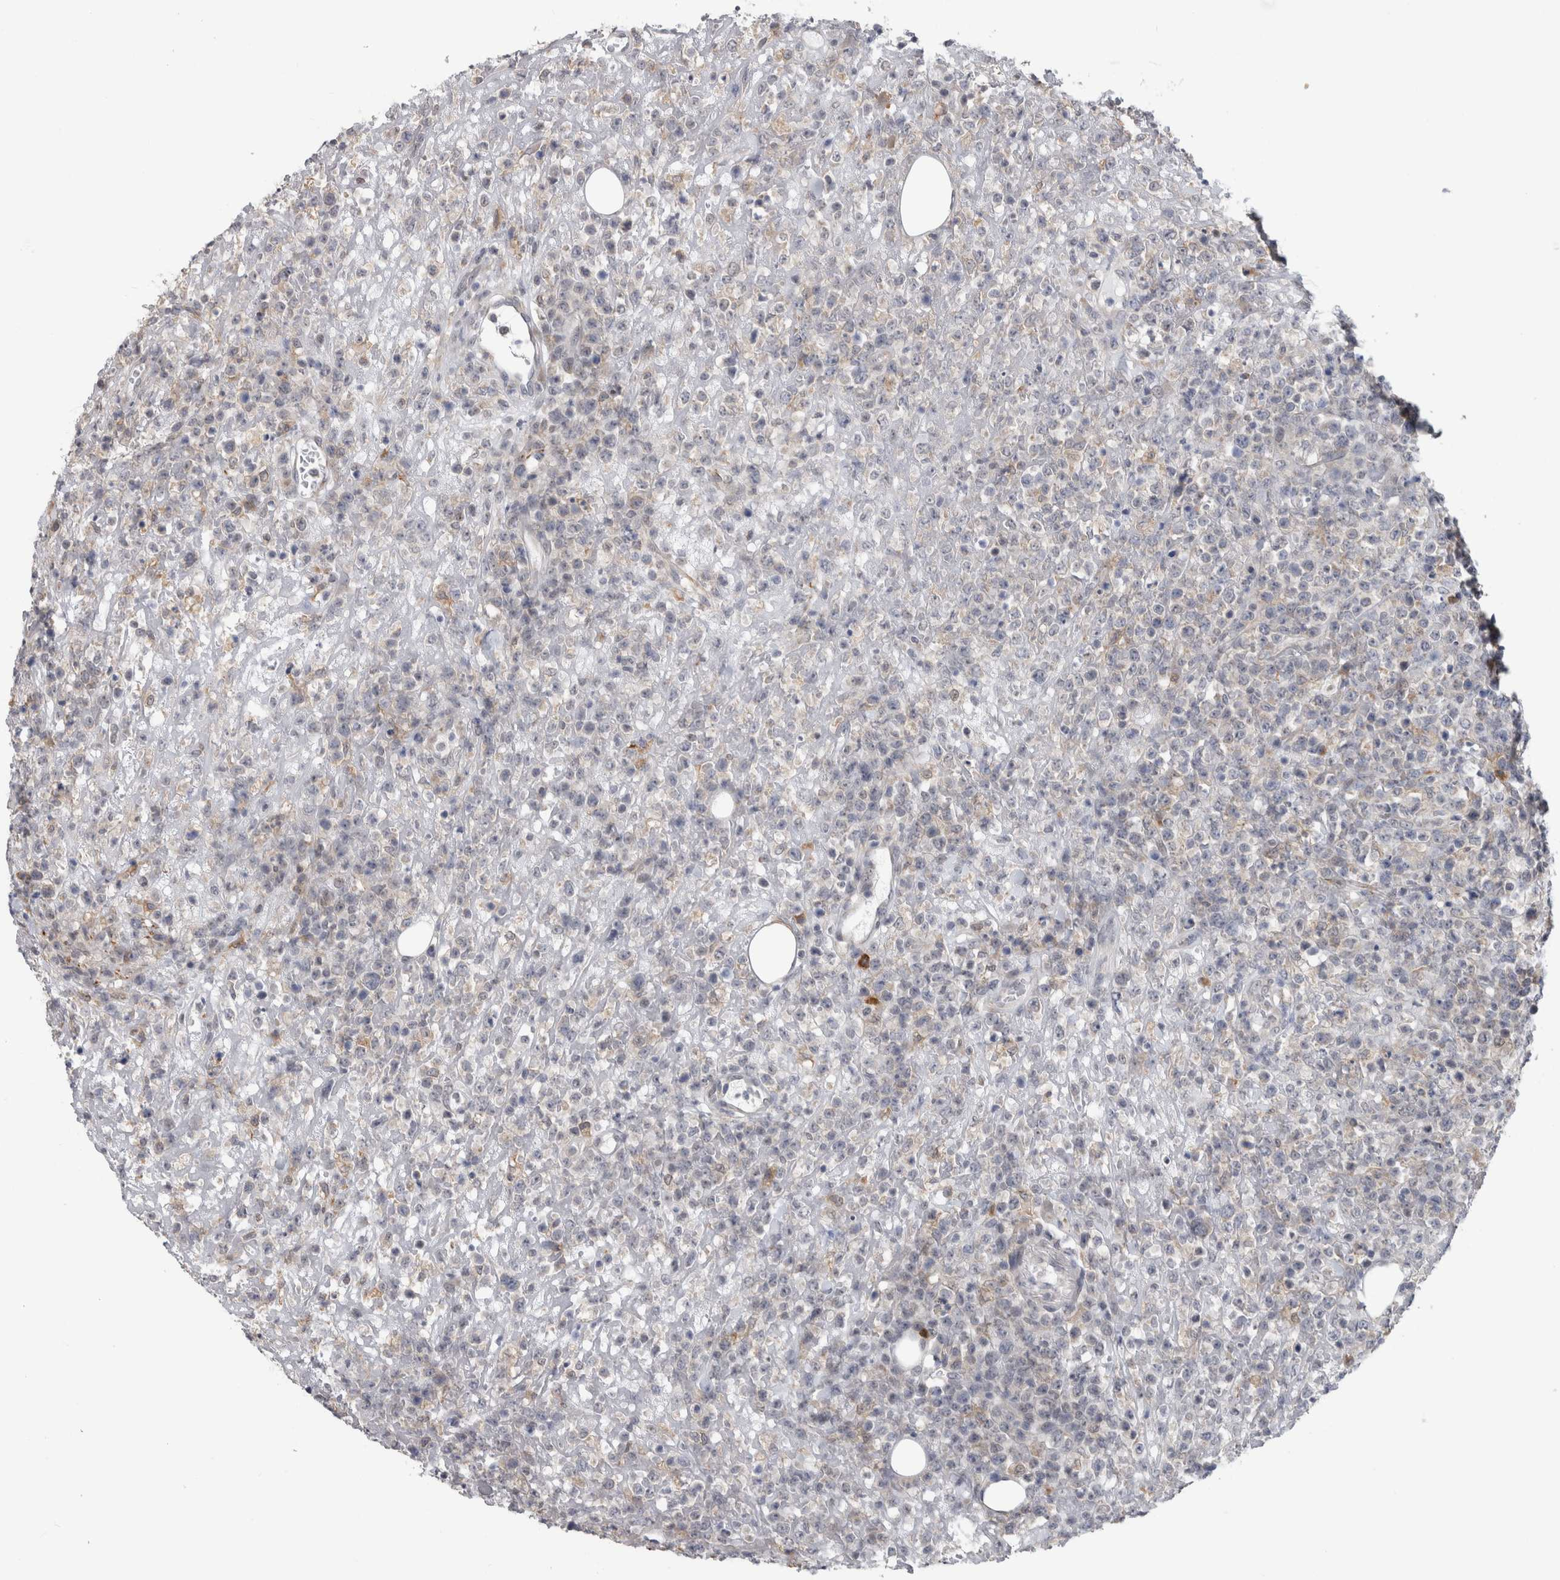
{"staining": {"intensity": "weak", "quantity": "<25%", "location": "cytoplasmic/membranous"}, "tissue": "lymphoma", "cell_type": "Tumor cells", "image_type": "cancer", "snomed": [{"axis": "morphology", "description": "Malignant lymphoma, non-Hodgkin's type, High grade"}, {"axis": "topography", "description": "Colon"}], "caption": "Tumor cells show no significant protein staining in high-grade malignant lymphoma, non-Hodgkin's type.", "gene": "TMEM242", "patient": {"sex": "female", "age": 53}}